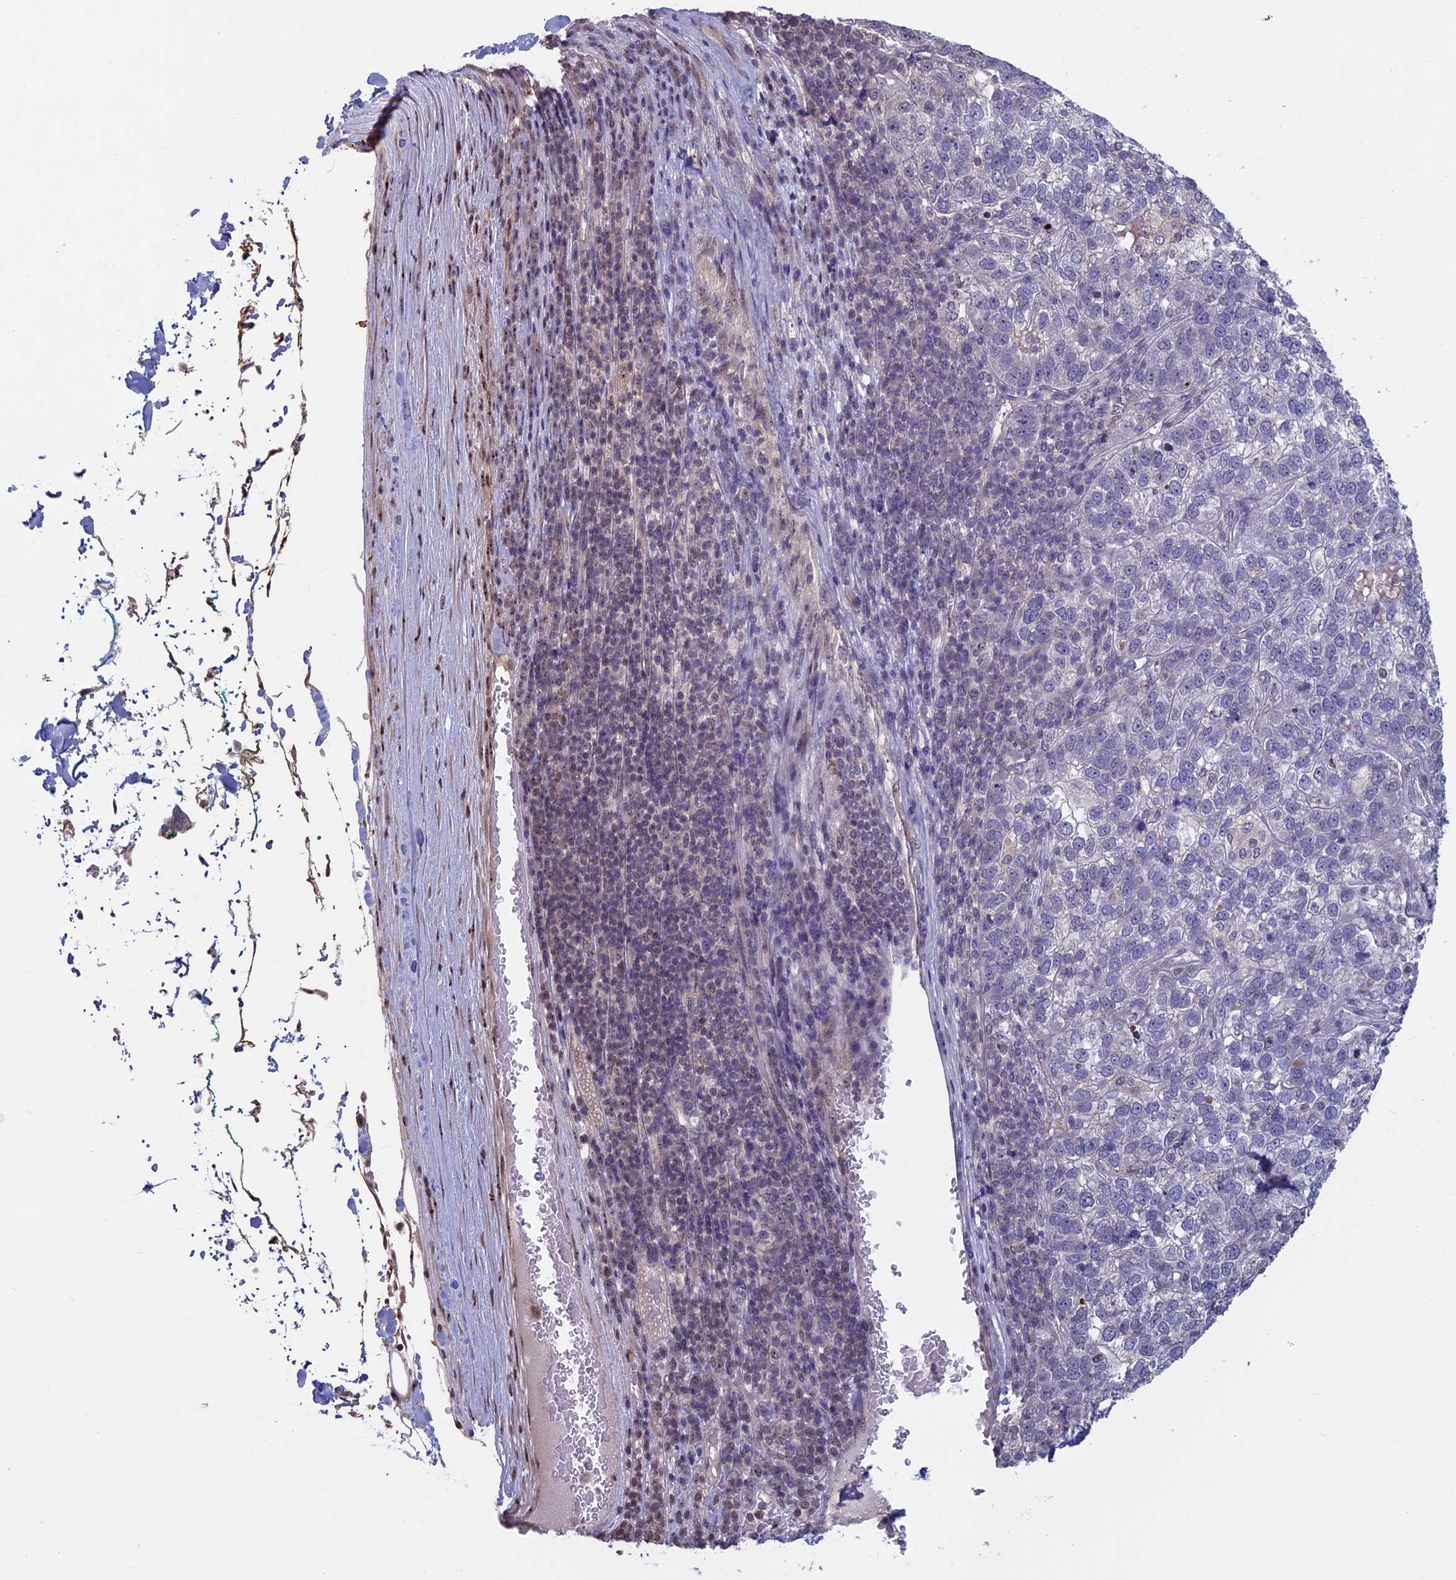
{"staining": {"intensity": "negative", "quantity": "none", "location": "none"}, "tissue": "pancreatic cancer", "cell_type": "Tumor cells", "image_type": "cancer", "snomed": [{"axis": "morphology", "description": "Adenocarcinoma, NOS"}, {"axis": "topography", "description": "Pancreas"}], "caption": "Protein analysis of adenocarcinoma (pancreatic) displays no significant expression in tumor cells. (Stains: DAB (3,3'-diaminobenzidine) immunohistochemistry (IHC) with hematoxylin counter stain, Microscopy: brightfield microscopy at high magnification).", "gene": "SPIRE1", "patient": {"sex": "female", "age": 61}}